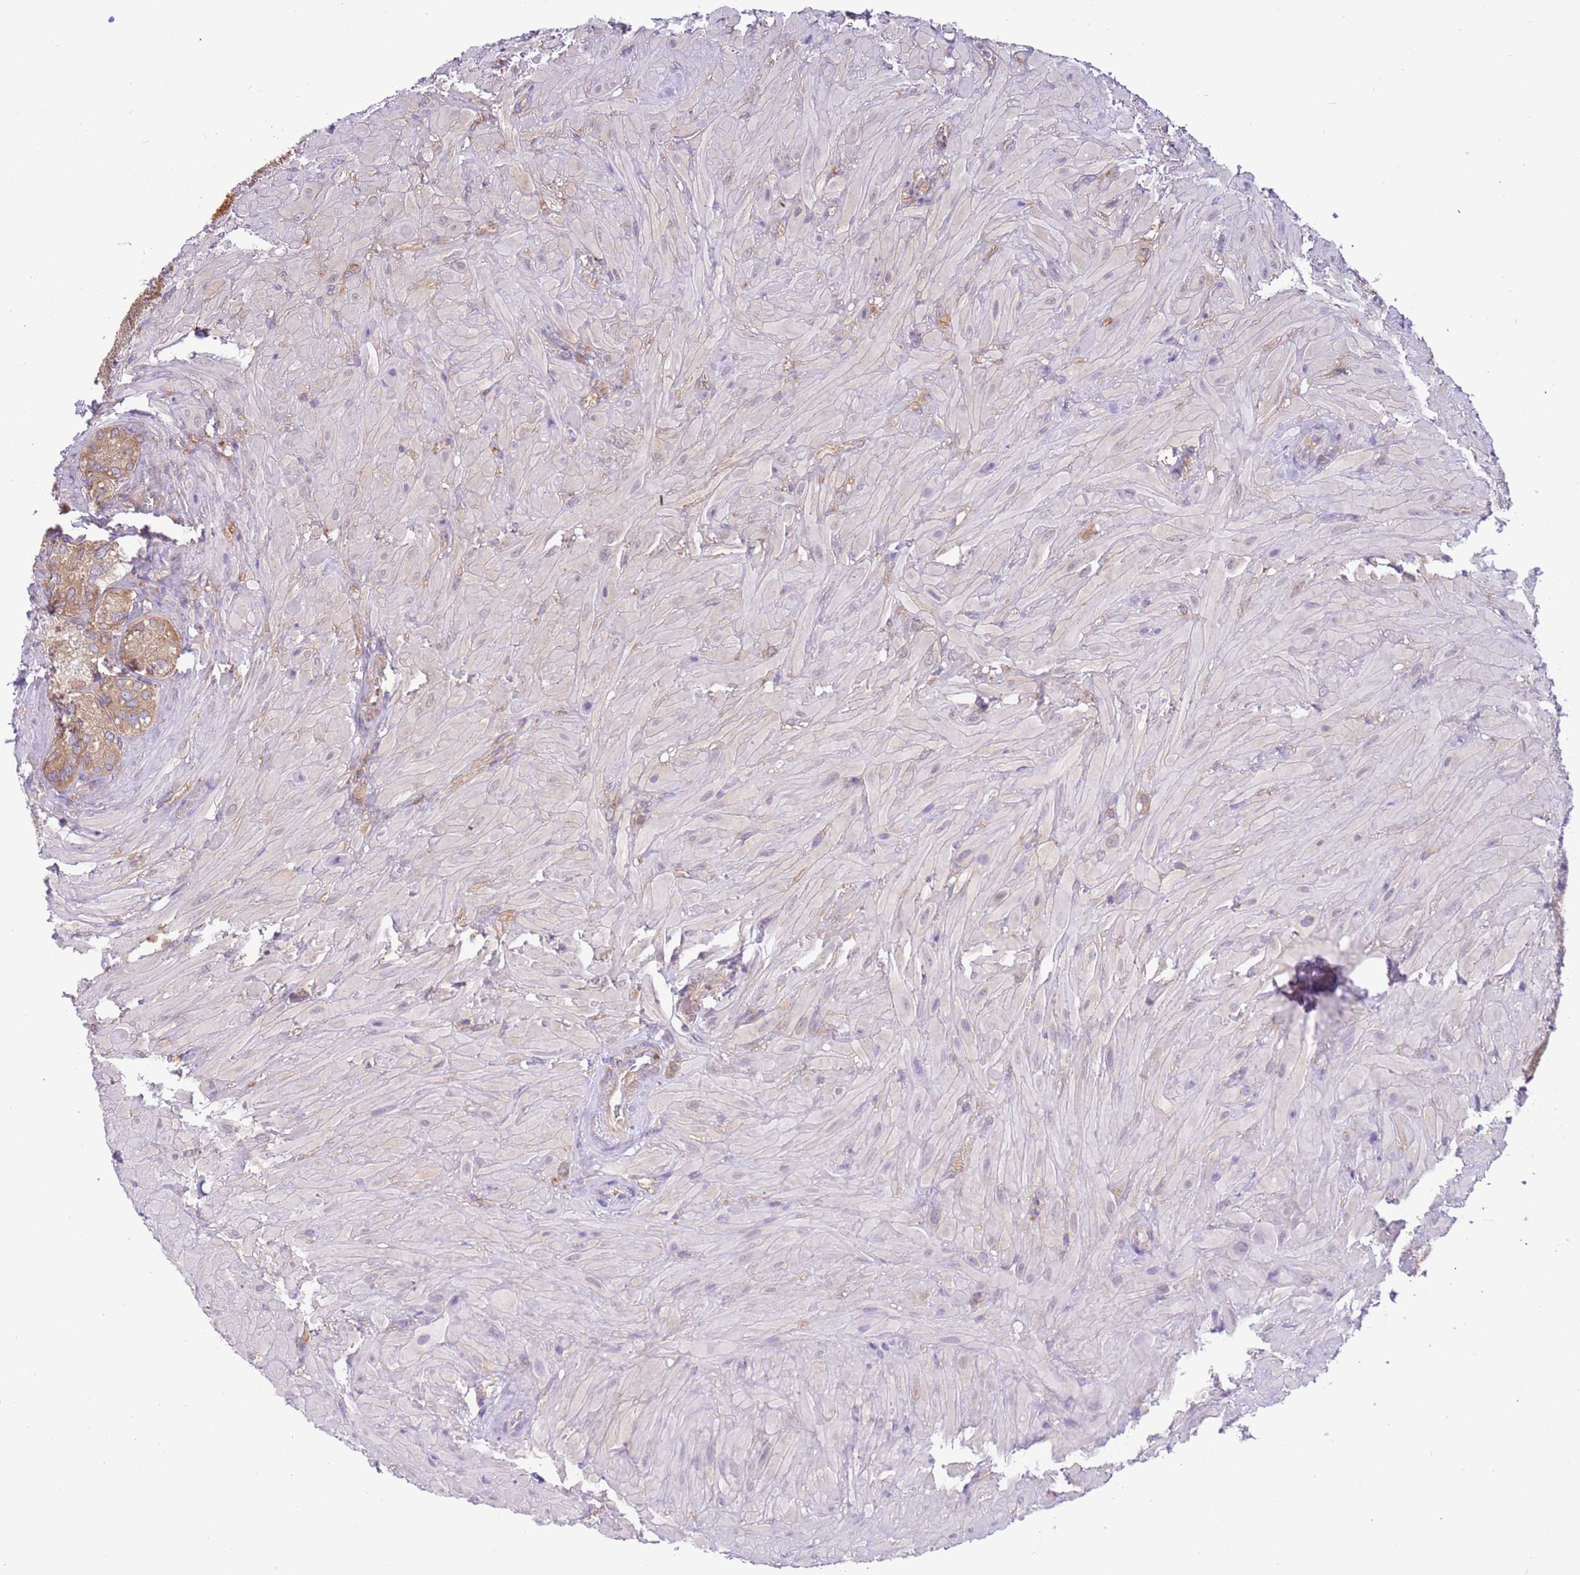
{"staining": {"intensity": "moderate", "quantity": ">75%", "location": "cytoplasmic/membranous"}, "tissue": "seminal vesicle", "cell_type": "Glandular cells", "image_type": "normal", "snomed": [{"axis": "morphology", "description": "Normal tissue, NOS"}, {"axis": "topography", "description": "Seminal veicle"}], "caption": "A micrograph of human seminal vesicle stained for a protein displays moderate cytoplasmic/membranous brown staining in glandular cells. The staining is performed using DAB (3,3'-diaminobenzidine) brown chromogen to label protein expression. The nuclei are counter-stained blue using hematoxylin.", "gene": "STIP1", "patient": {"sex": "male", "age": 62}}